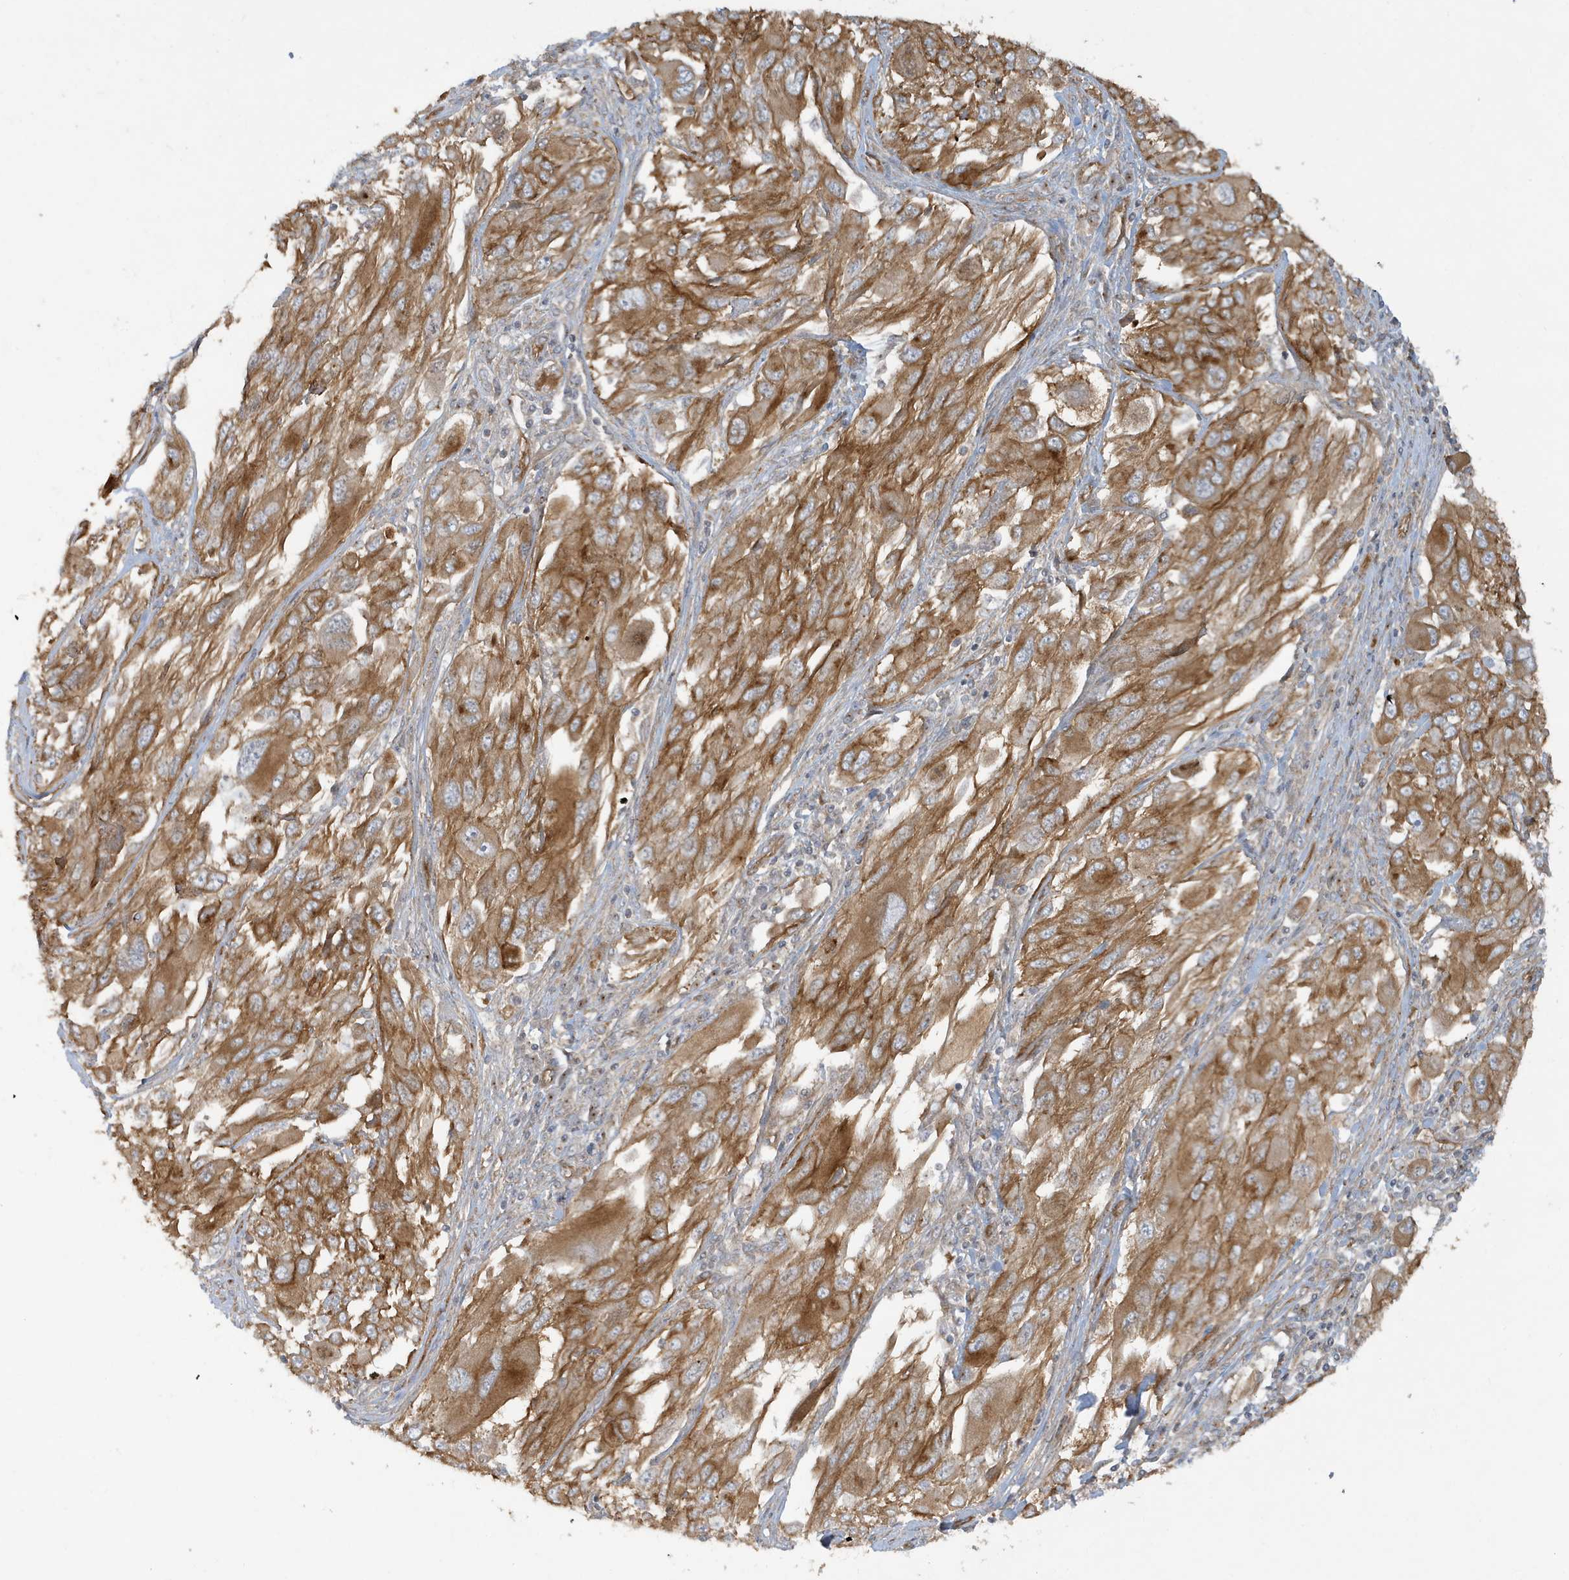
{"staining": {"intensity": "moderate", "quantity": ">75%", "location": "cytoplasmic/membranous"}, "tissue": "melanoma", "cell_type": "Tumor cells", "image_type": "cancer", "snomed": [{"axis": "morphology", "description": "Malignant melanoma, NOS"}, {"axis": "topography", "description": "Skin"}], "caption": "Immunohistochemical staining of malignant melanoma demonstrates medium levels of moderate cytoplasmic/membranous protein expression in about >75% of tumor cells.", "gene": "ATP23", "patient": {"sex": "female", "age": 91}}